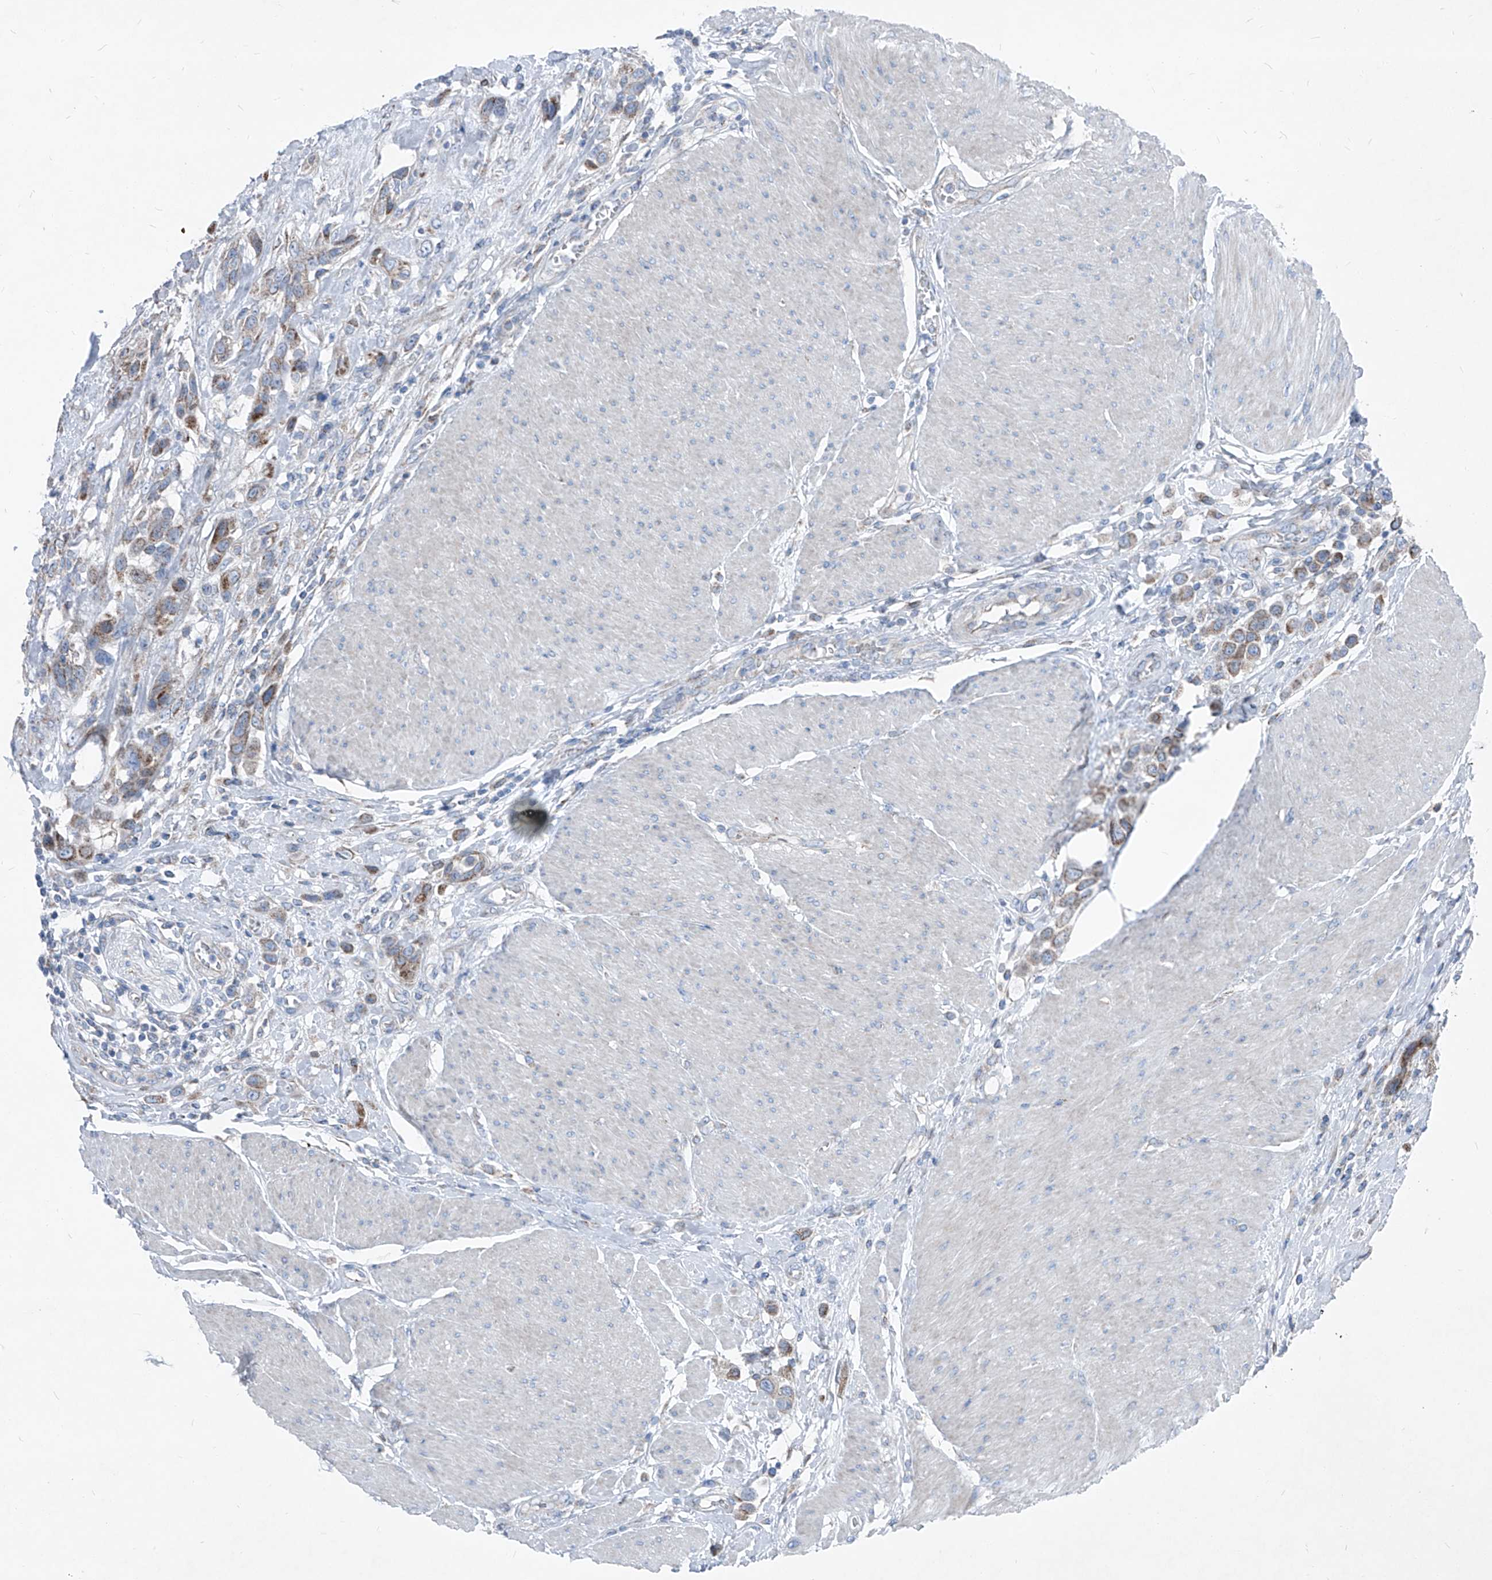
{"staining": {"intensity": "moderate", "quantity": ">75%", "location": "cytoplasmic/membranous"}, "tissue": "urothelial cancer", "cell_type": "Tumor cells", "image_type": "cancer", "snomed": [{"axis": "morphology", "description": "Urothelial carcinoma, High grade"}, {"axis": "topography", "description": "Urinary bladder"}], "caption": "DAB immunohistochemical staining of human urothelial cancer shows moderate cytoplasmic/membranous protein positivity in about >75% of tumor cells. Immunohistochemistry stains the protein in brown and the nuclei are stained blue.", "gene": "AGPS", "patient": {"sex": "male", "age": 50}}